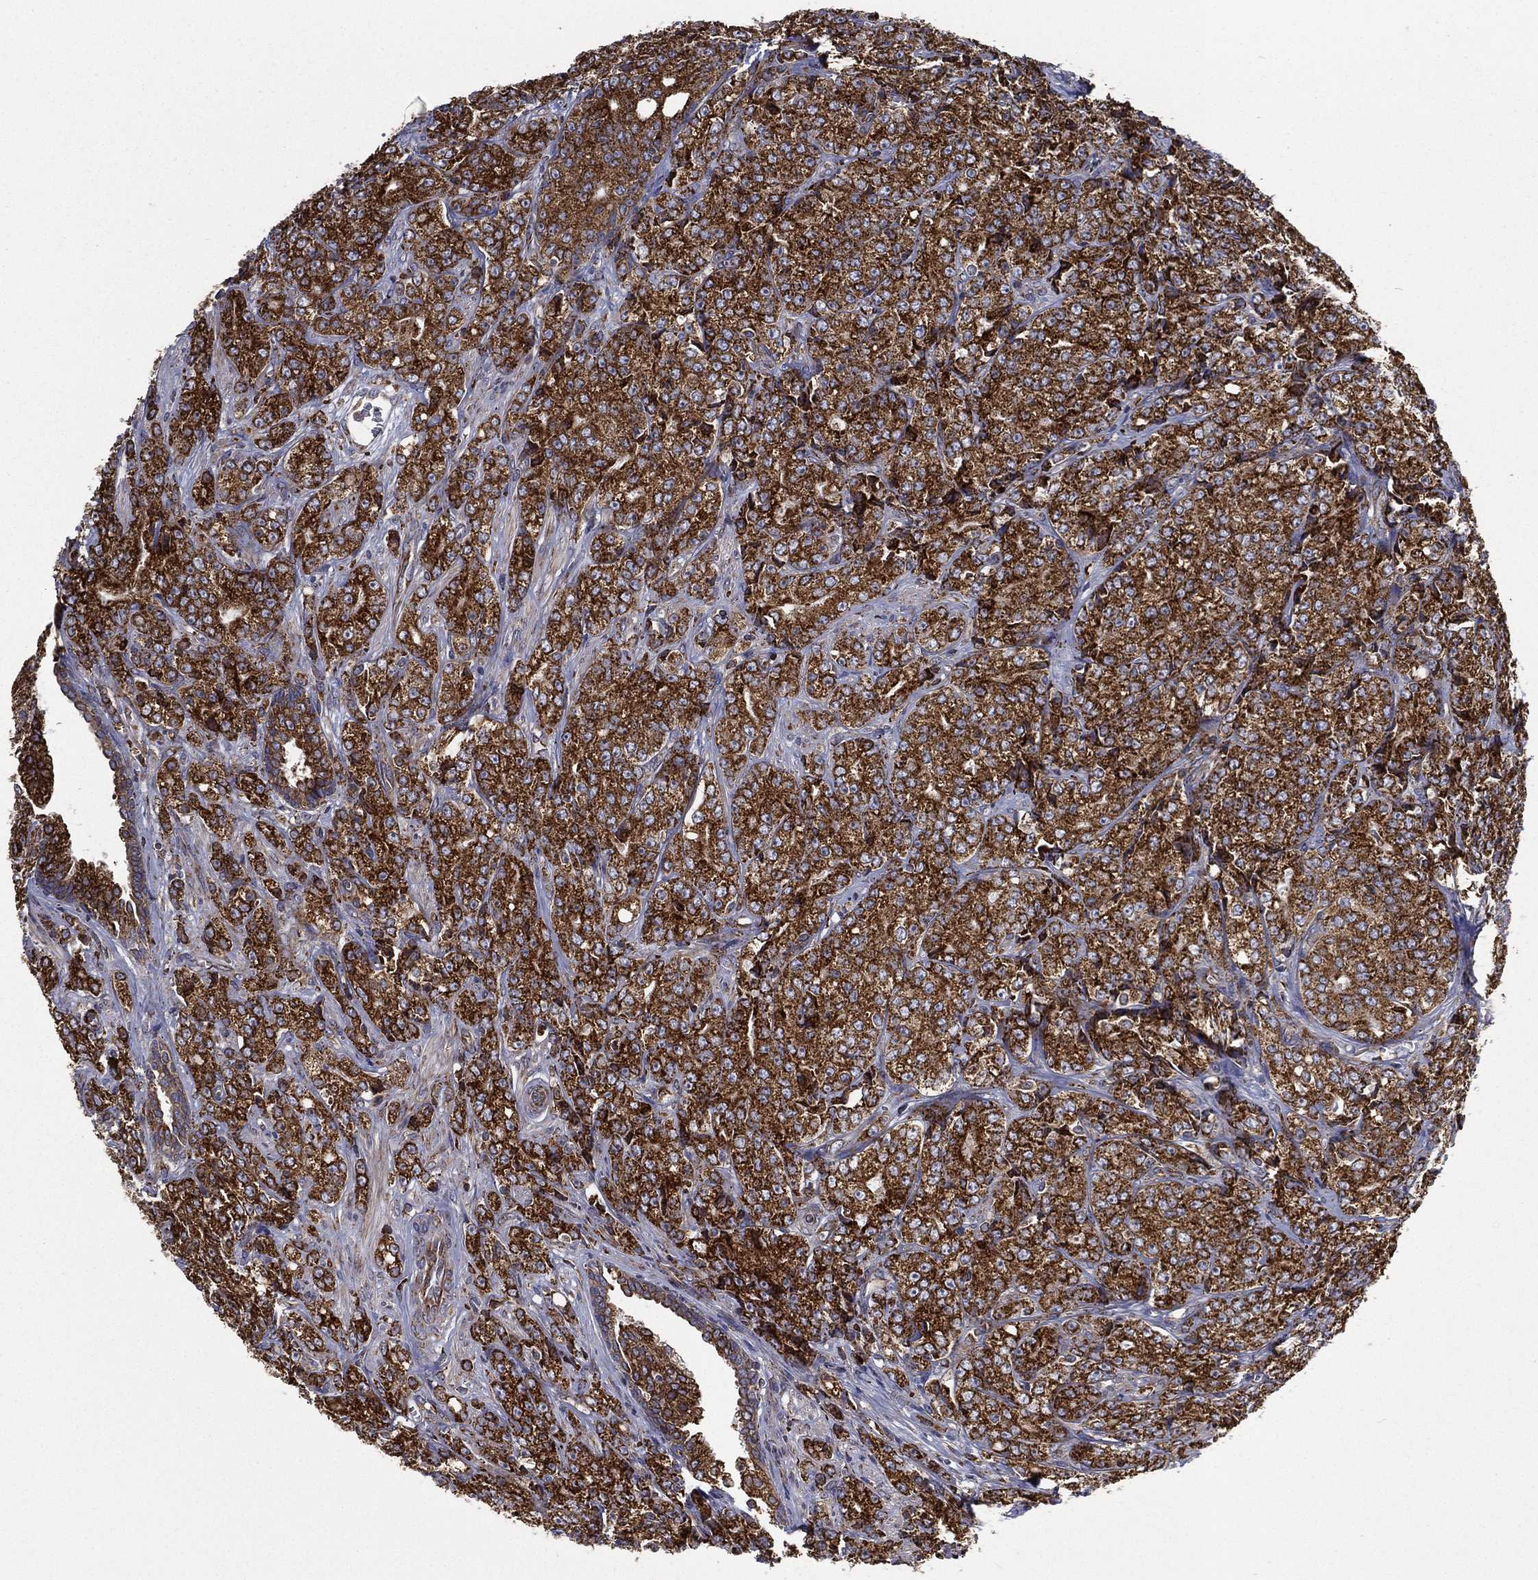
{"staining": {"intensity": "strong", "quantity": ">75%", "location": "cytoplasmic/membranous"}, "tissue": "prostate cancer", "cell_type": "Tumor cells", "image_type": "cancer", "snomed": [{"axis": "morphology", "description": "Adenocarcinoma, NOS"}, {"axis": "topography", "description": "Prostate and seminal vesicle, NOS"}, {"axis": "topography", "description": "Prostate"}], "caption": "Prostate adenocarcinoma stained with immunohistochemistry demonstrates strong cytoplasmic/membranous positivity in approximately >75% of tumor cells.", "gene": "MT-CYB", "patient": {"sex": "male", "age": 68}}